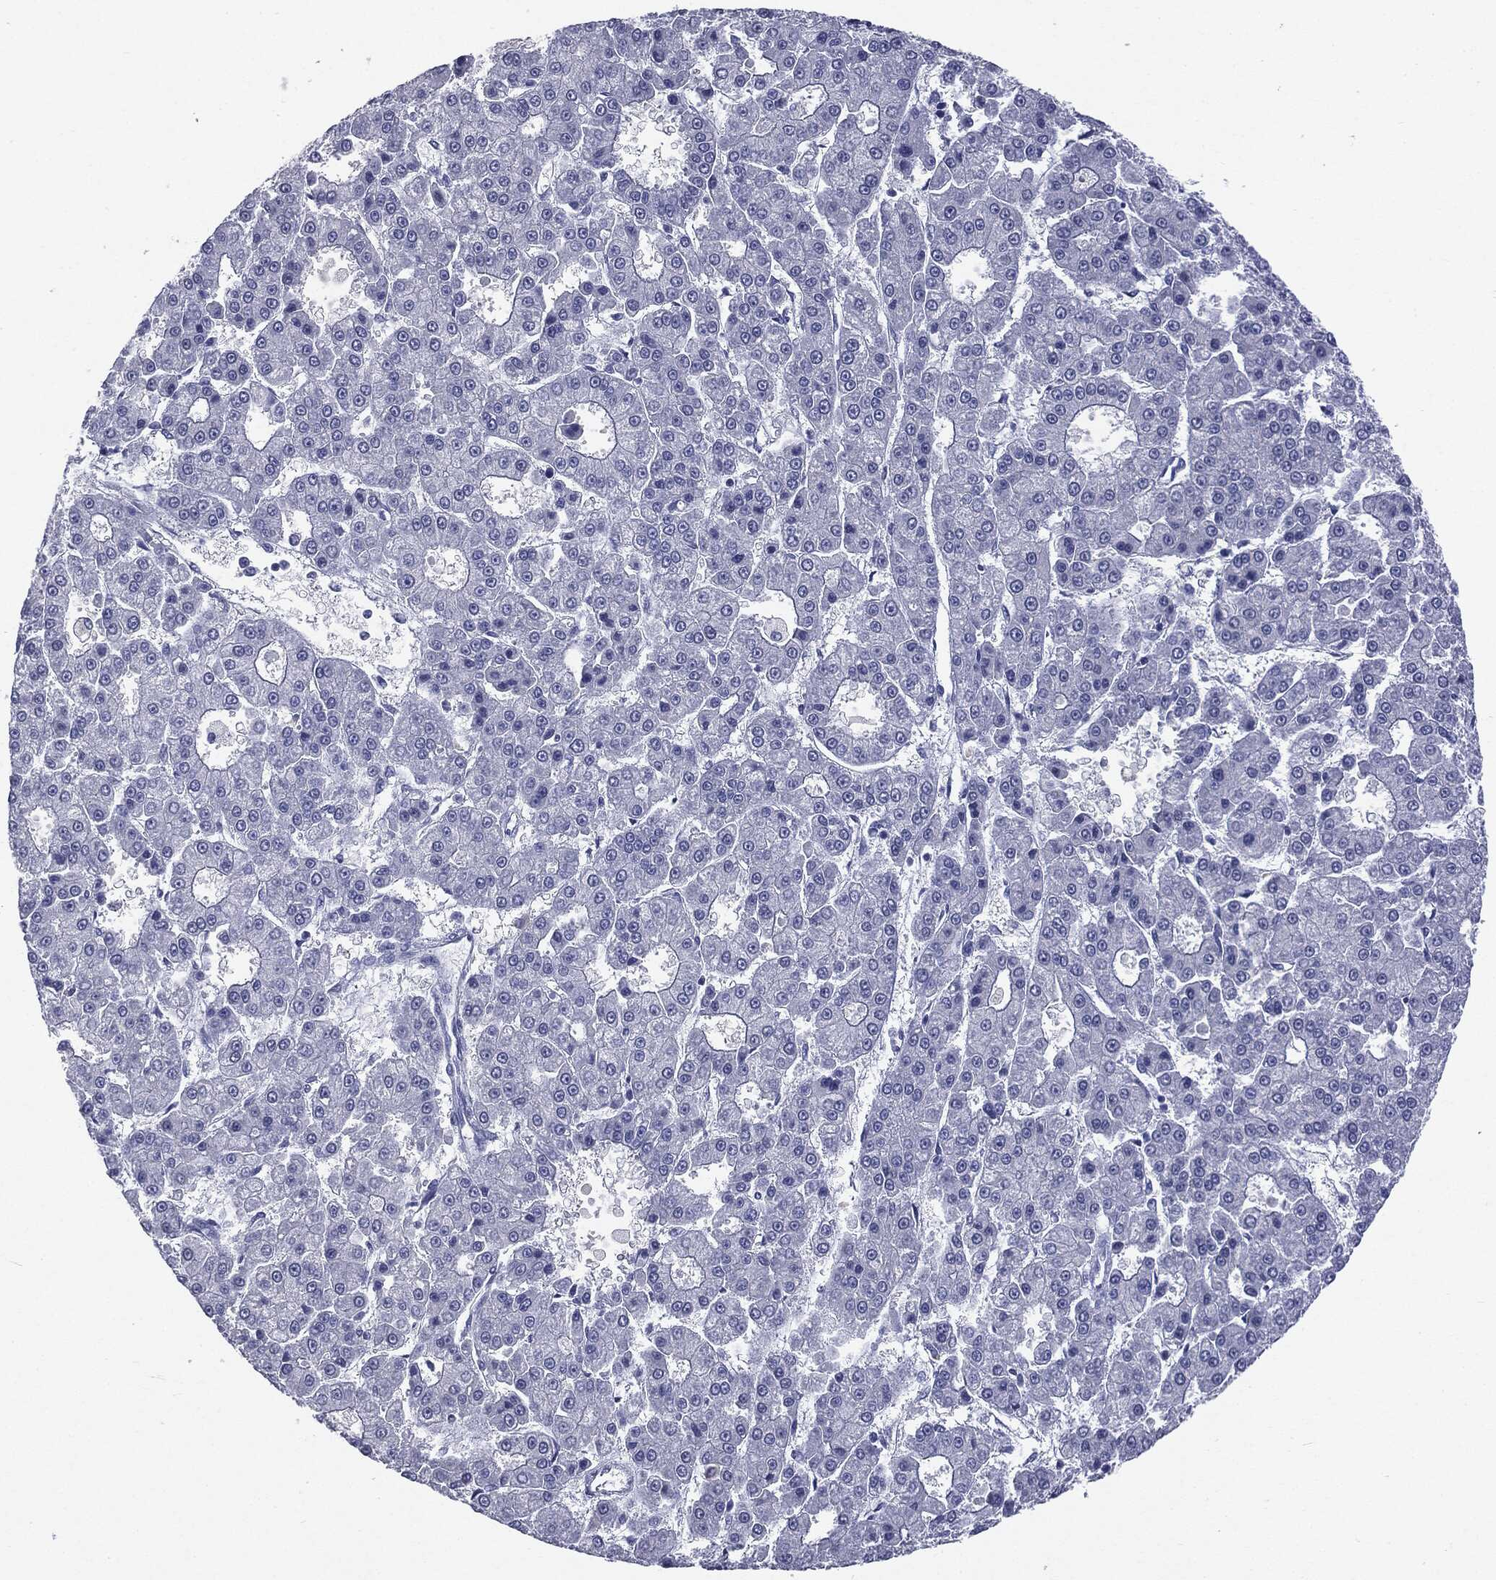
{"staining": {"intensity": "negative", "quantity": "none", "location": "none"}, "tissue": "liver cancer", "cell_type": "Tumor cells", "image_type": "cancer", "snomed": [{"axis": "morphology", "description": "Carcinoma, Hepatocellular, NOS"}, {"axis": "topography", "description": "Liver"}], "caption": "An image of liver cancer stained for a protein reveals no brown staining in tumor cells. (IHC, brightfield microscopy, high magnification).", "gene": "TSHB", "patient": {"sex": "male", "age": 70}}